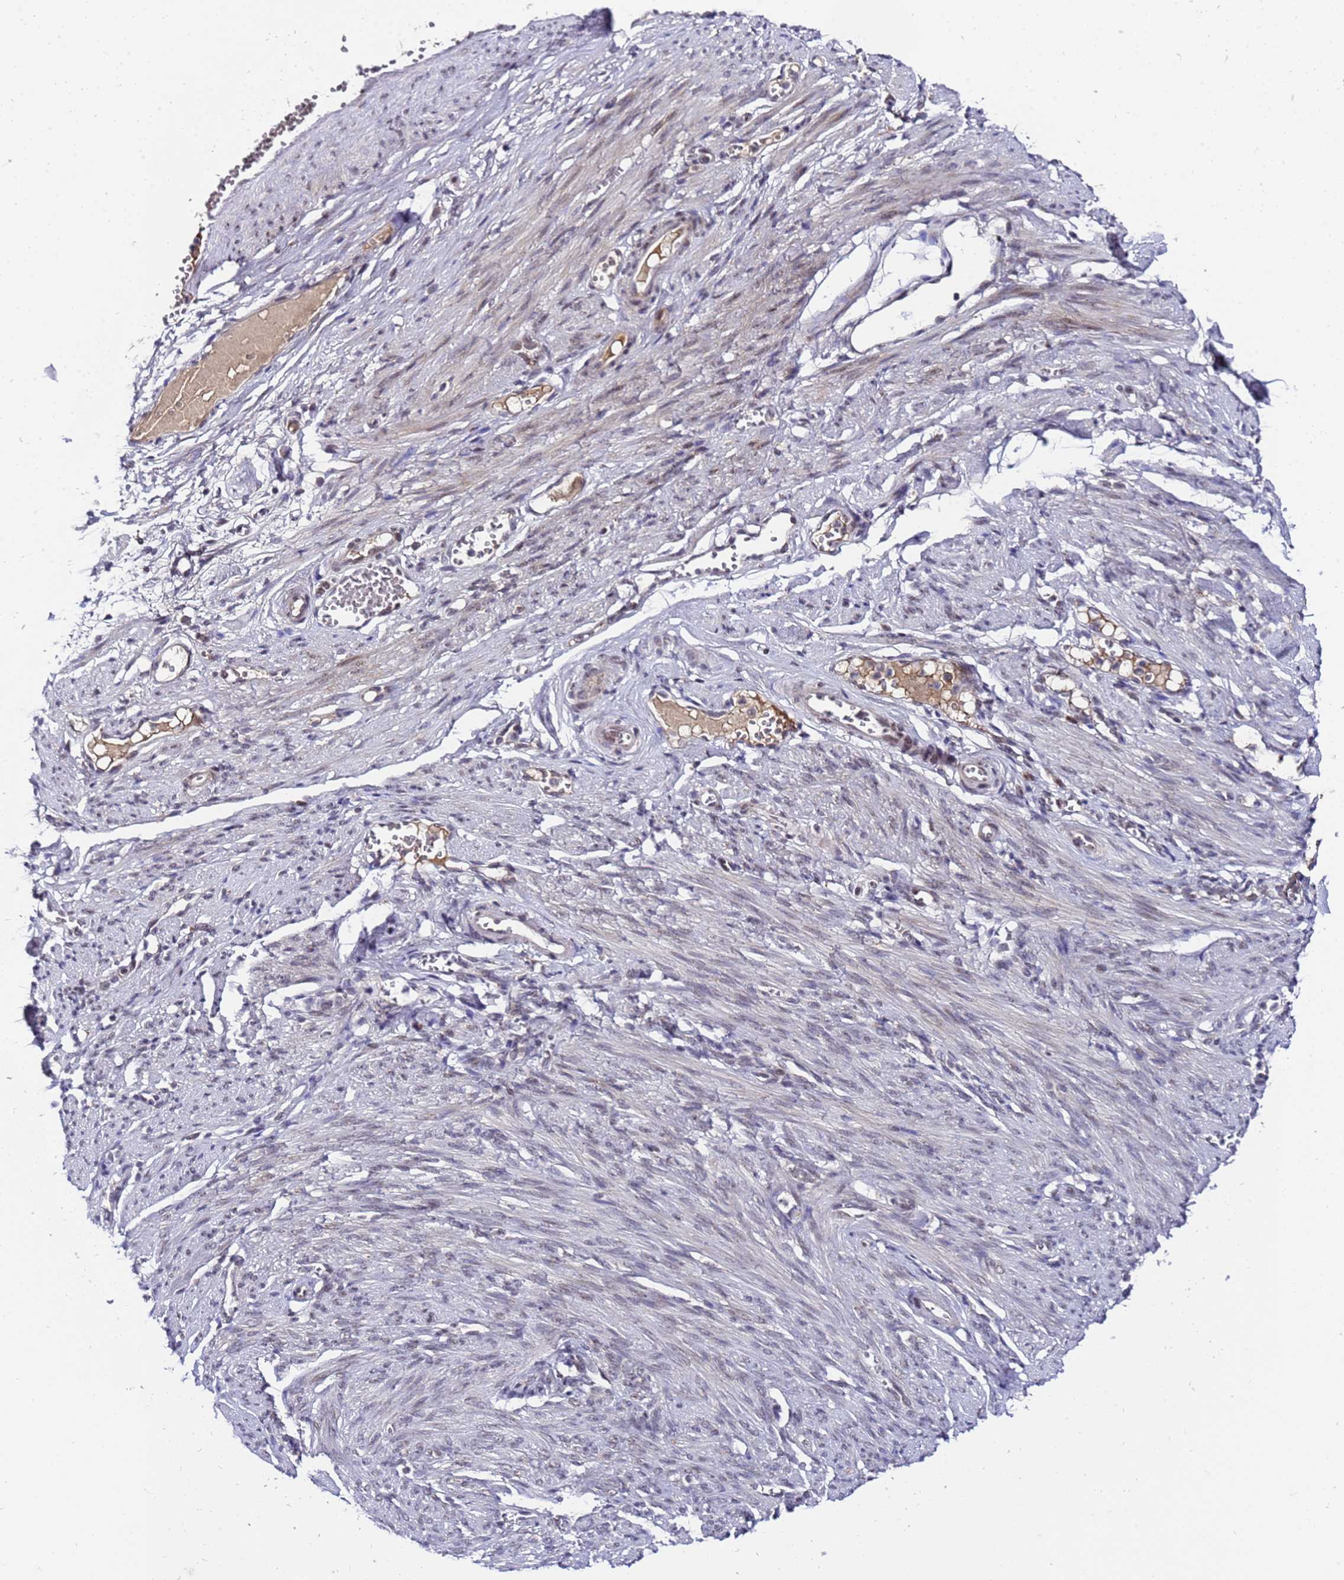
{"staining": {"intensity": "negative", "quantity": "none", "location": "none"}, "tissue": "soft tissue", "cell_type": "Fibroblasts", "image_type": "normal", "snomed": [{"axis": "morphology", "description": "Normal tissue, NOS"}, {"axis": "topography", "description": "Smooth muscle"}, {"axis": "topography", "description": "Peripheral nerve tissue"}], "caption": "Immunohistochemistry of benign human soft tissue reveals no positivity in fibroblasts.", "gene": "C19orf47", "patient": {"sex": "female", "age": 39}}